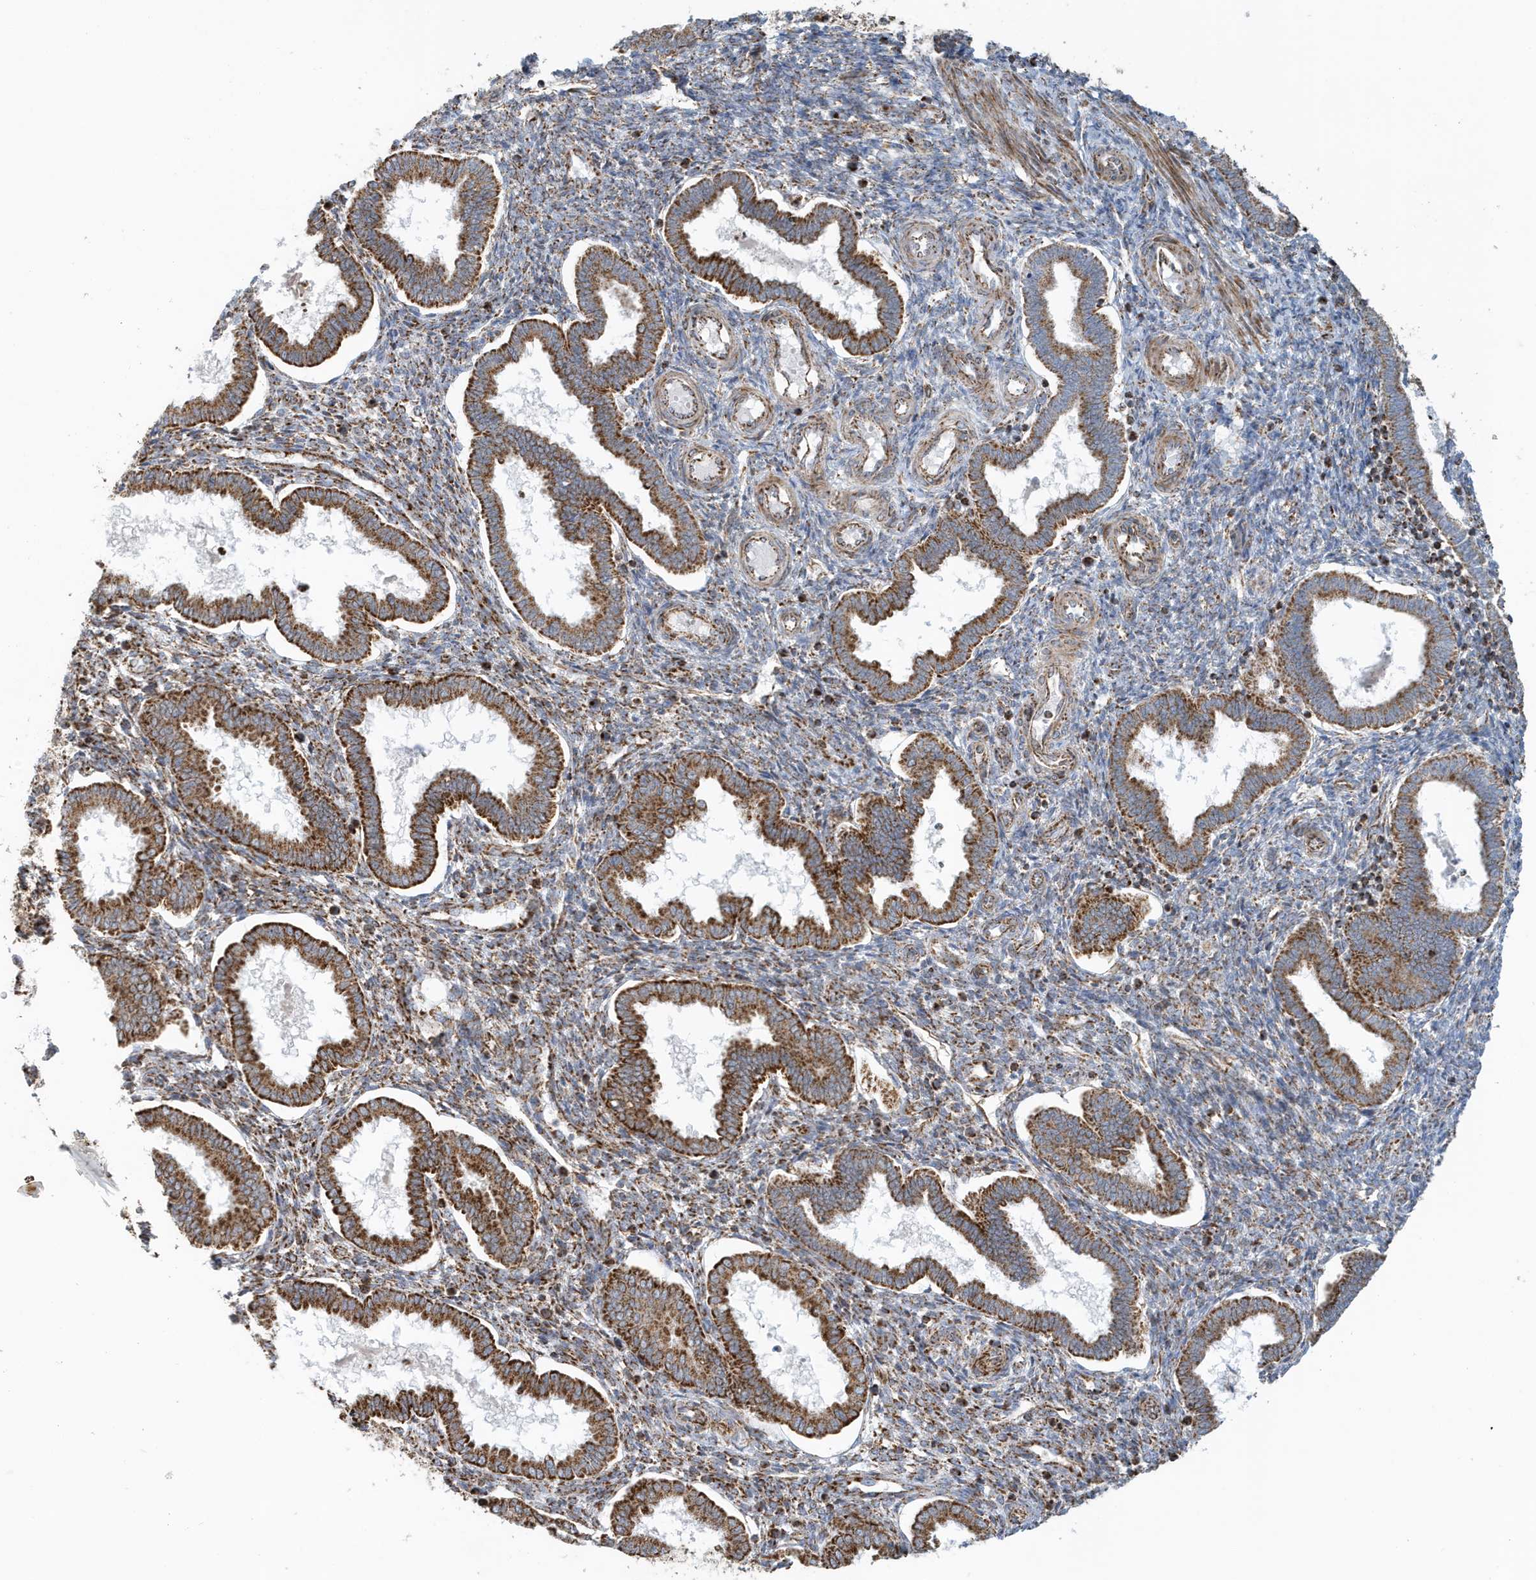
{"staining": {"intensity": "moderate", "quantity": ">75%", "location": "cytoplasmic/membranous"}, "tissue": "endometrium", "cell_type": "Cells in endometrial stroma", "image_type": "normal", "snomed": [{"axis": "morphology", "description": "Normal tissue, NOS"}, {"axis": "topography", "description": "Endometrium"}], "caption": "Normal endometrium was stained to show a protein in brown. There is medium levels of moderate cytoplasmic/membranous positivity in approximately >75% of cells in endometrial stroma. (DAB = brown stain, brightfield microscopy at high magnification).", "gene": "MAN1A1", "patient": {"sex": "female", "age": 24}}